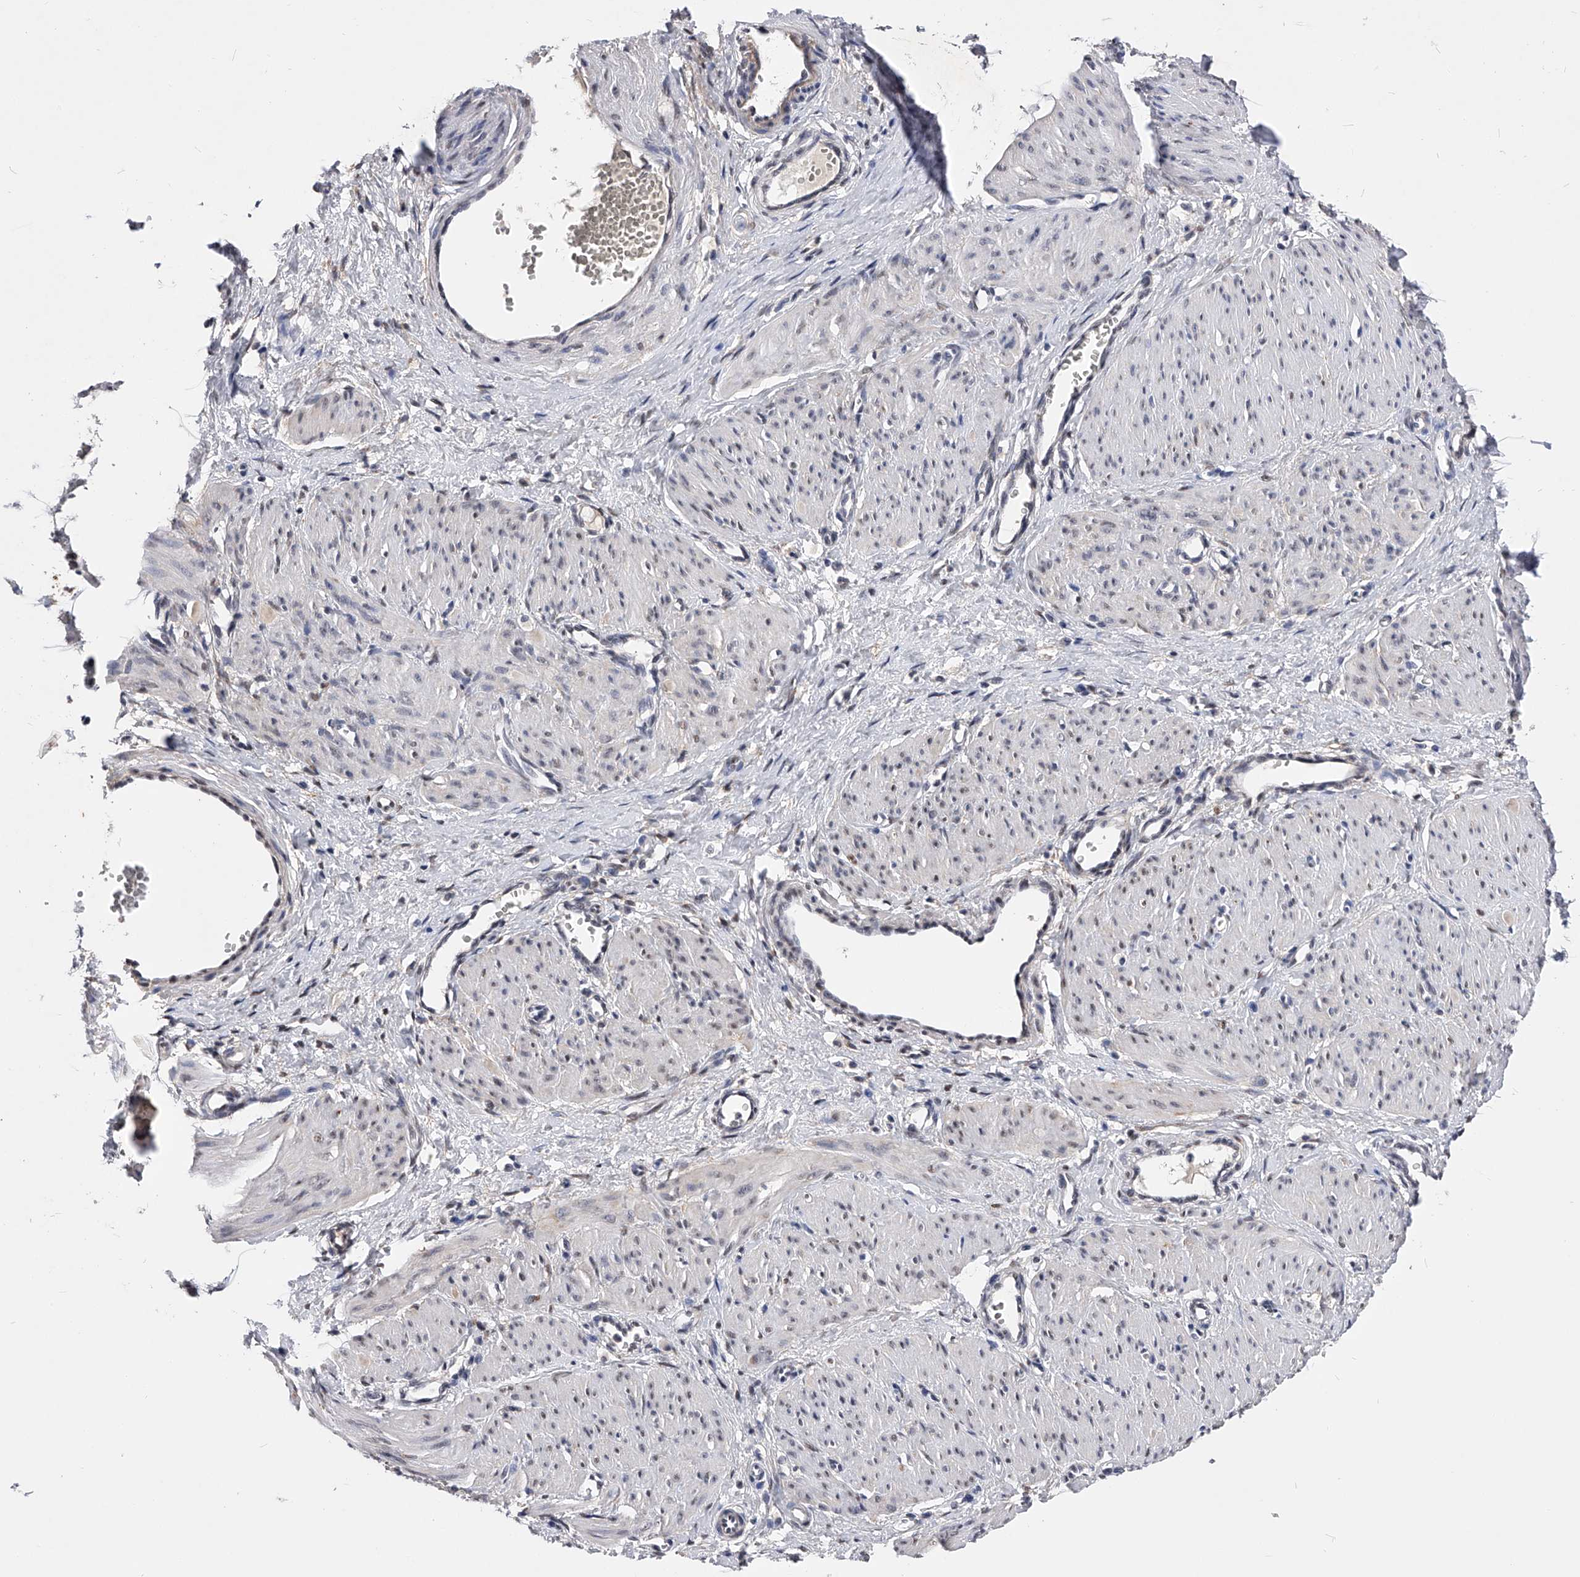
{"staining": {"intensity": "negative", "quantity": "none", "location": "none"}, "tissue": "smooth muscle", "cell_type": "Smooth muscle cells", "image_type": "normal", "snomed": [{"axis": "morphology", "description": "Normal tissue, NOS"}, {"axis": "topography", "description": "Endometrium"}], "caption": "A high-resolution micrograph shows immunohistochemistry staining of normal smooth muscle, which shows no significant staining in smooth muscle cells. (DAB (3,3'-diaminobenzidine) IHC visualized using brightfield microscopy, high magnification).", "gene": "ZNF529", "patient": {"sex": "female", "age": 33}}